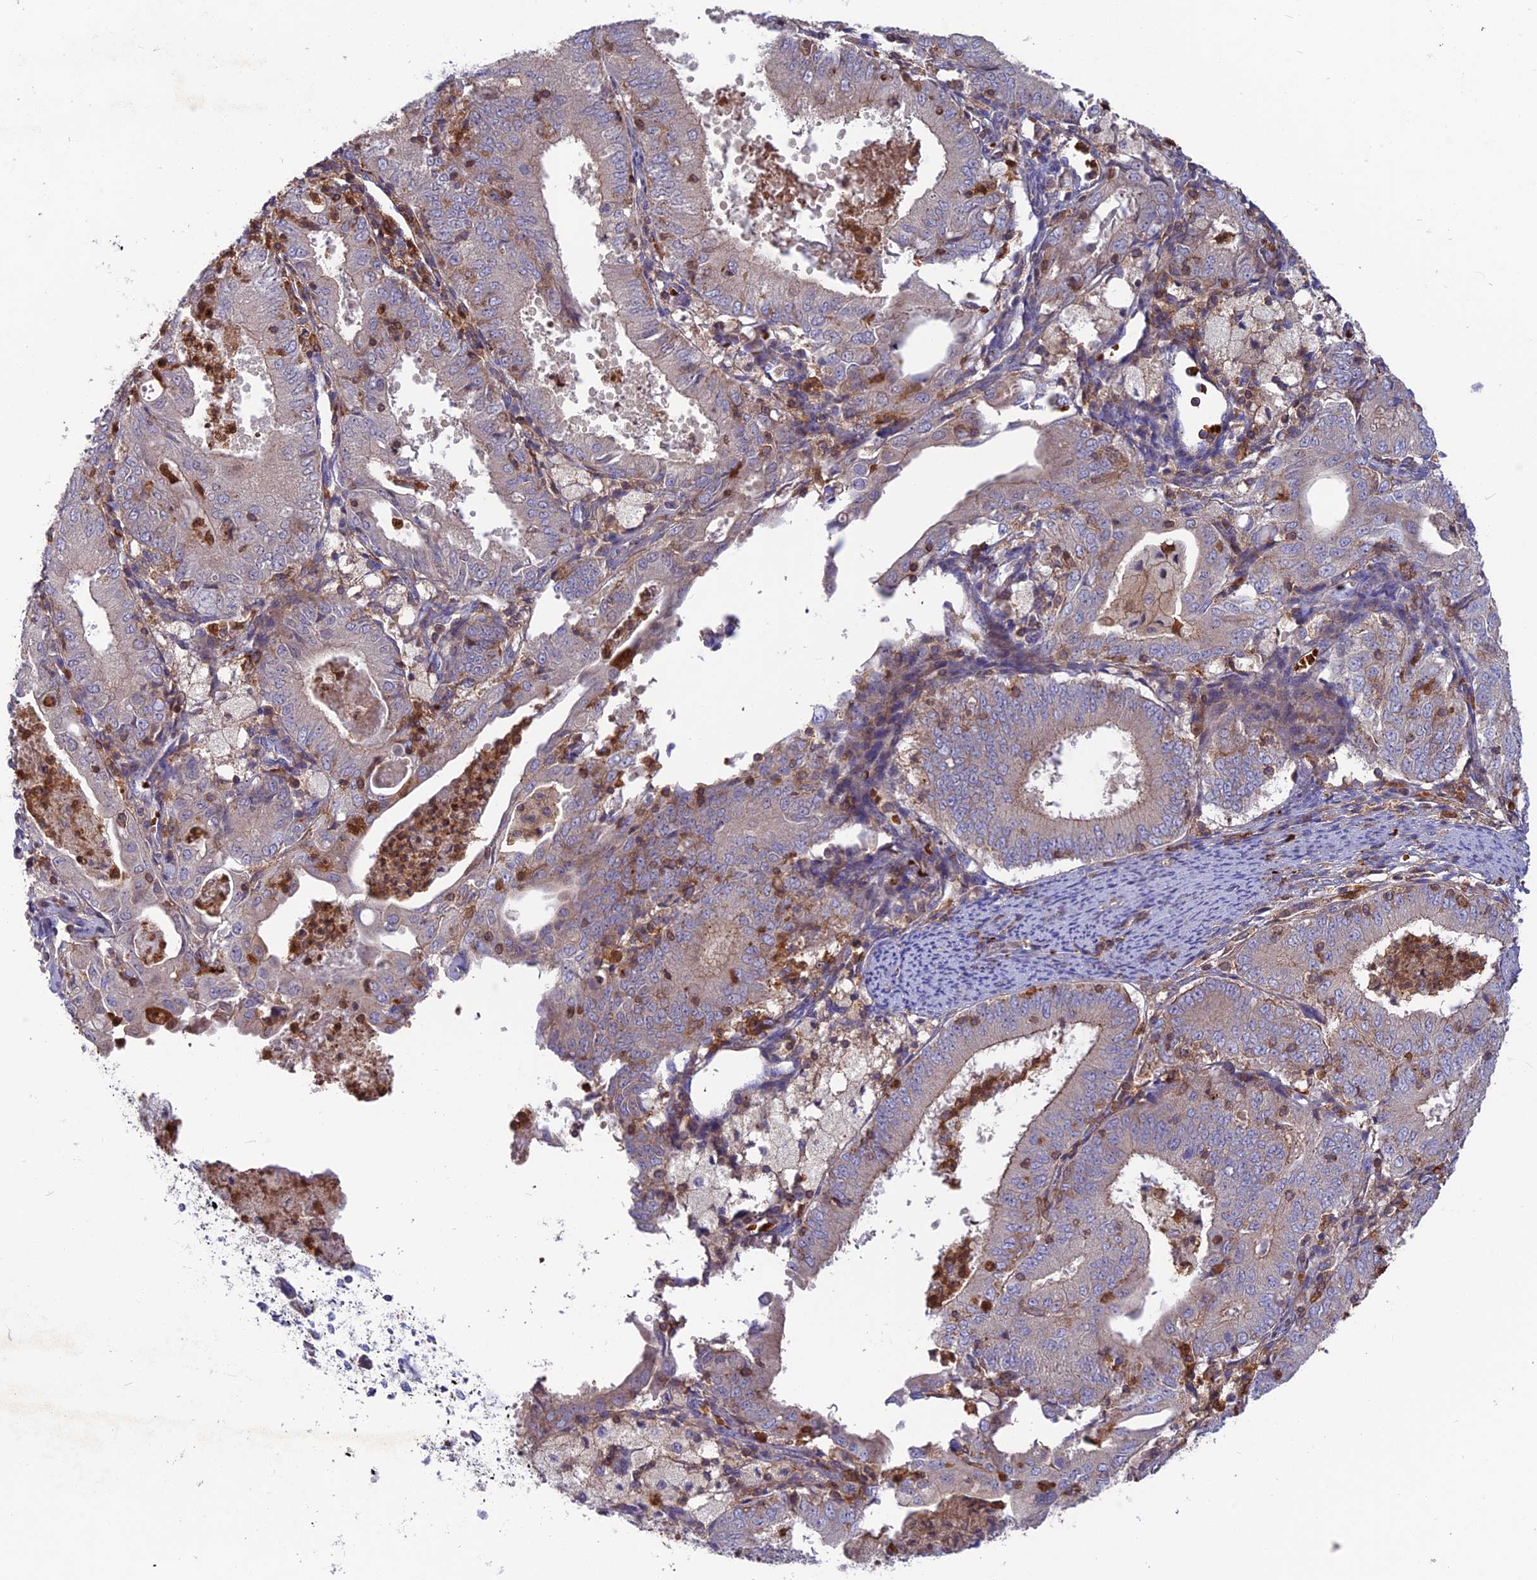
{"staining": {"intensity": "weak", "quantity": "<25%", "location": "cytoplasmic/membranous"}, "tissue": "endometrial cancer", "cell_type": "Tumor cells", "image_type": "cancer", "snomed": [{"axis": "morphology", "description": "Adenocarcinoma, NOS"}, {"axis": "topography", "description": "Endometrium"}], "caption": "DAB immunohistochemical staining of adenocarcinoma (endometrial) exhibits no significant staining in tumor cells.", "gene": "CPNE7", "patient": {"sex": "female", "age": 57}}